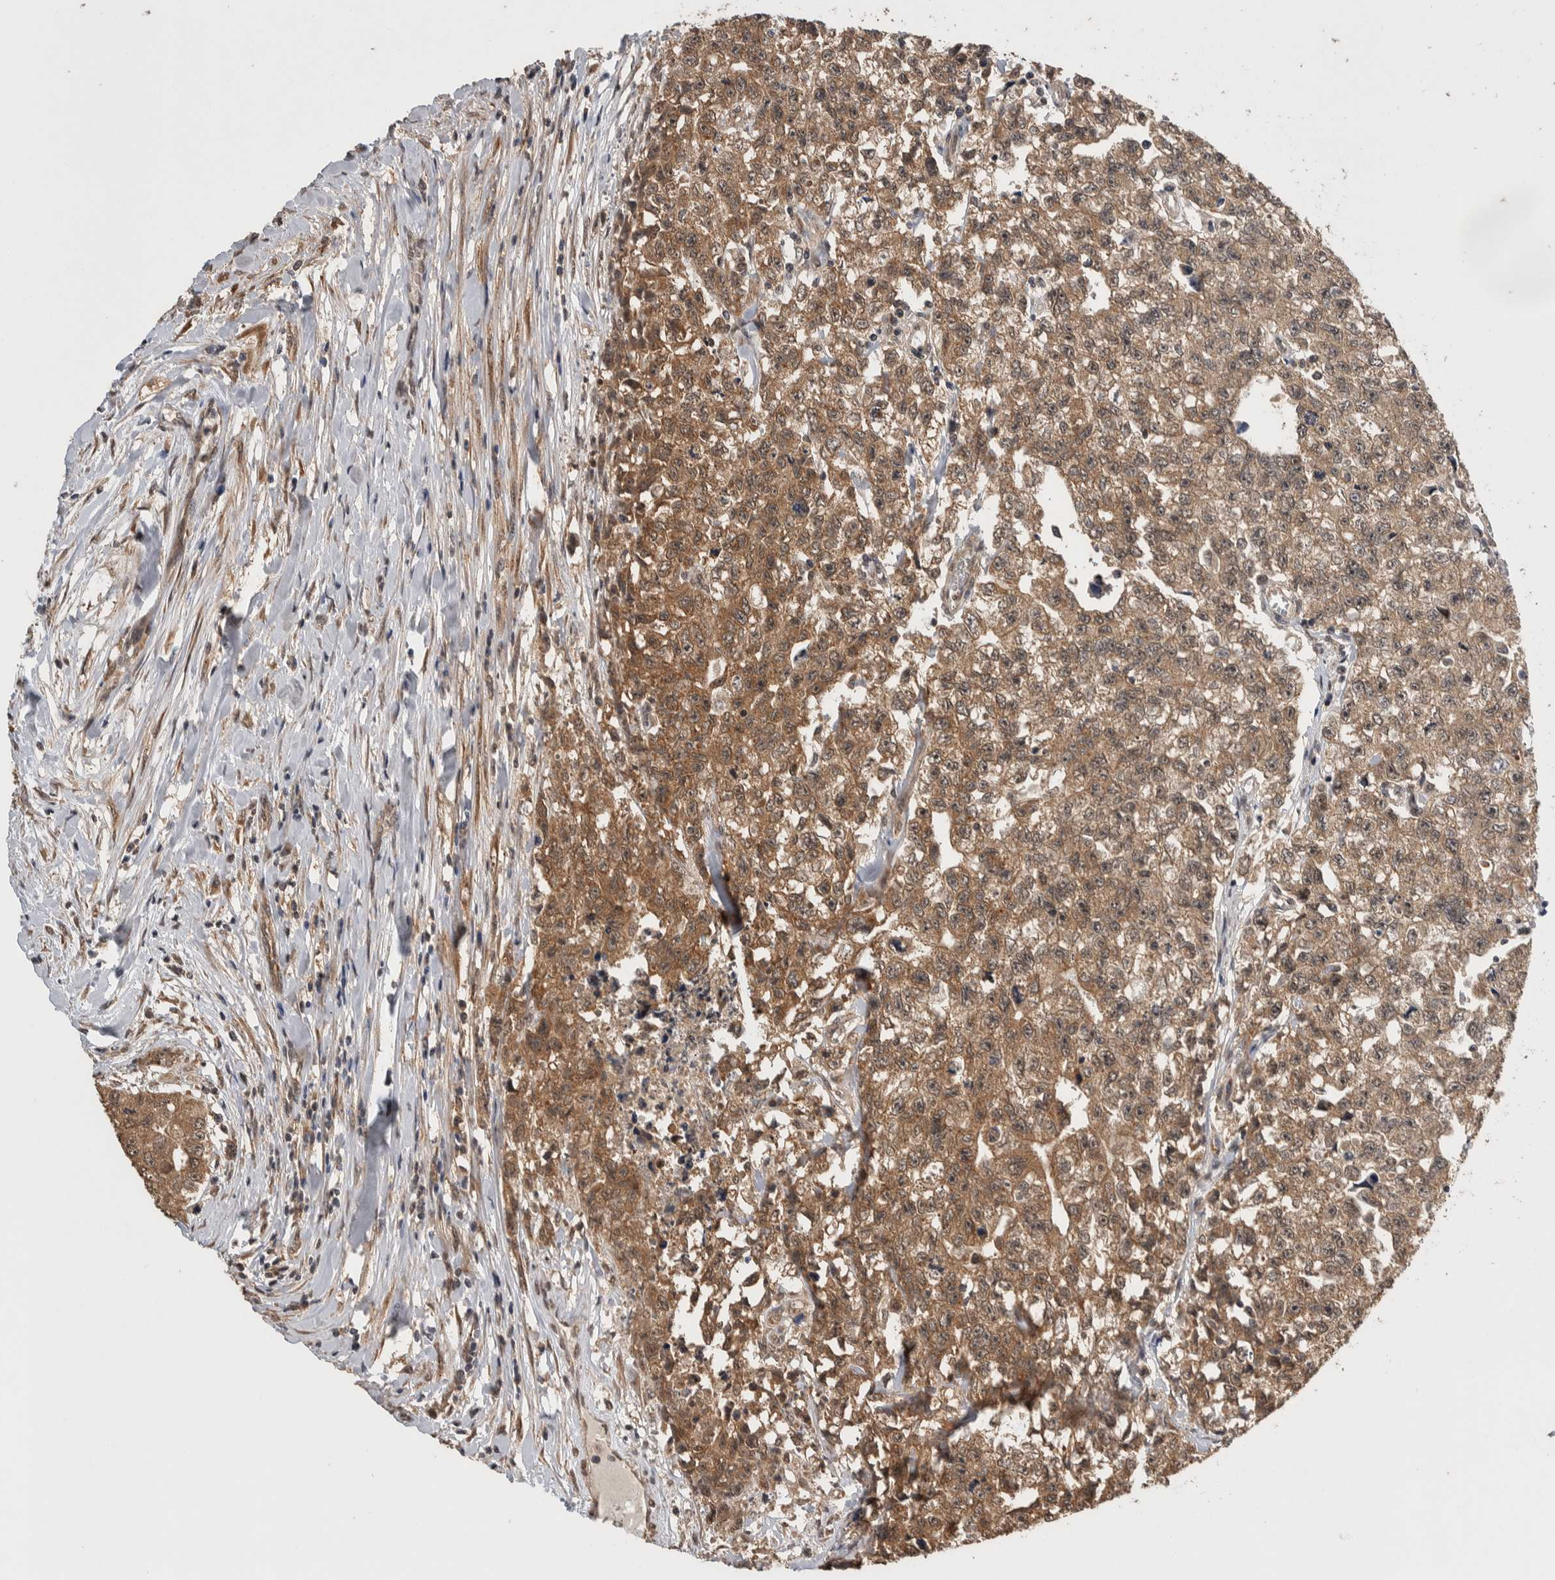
{"staining": {"intensity": "moderate", "quantity": ">75%", "location": "cytoplasmic/membranous"}, "tissue": "testis cancer", "cell_type": "Tumor cells", "image_type": "cancer", "snomed": [{"axis": "morphology", "description": "Carcinoma, Embryonal, NOS"}, {"axis": "topography", "description": "Testis"}], "caption": "Testis embryonal carcinoma stained for a protein (brown) reveals moderate cytoplasmic/membranous positive positivity in approximately >75% of tumor cells.", "gene": "DVL2", "patient": {"sex": "male", "age": 28}}